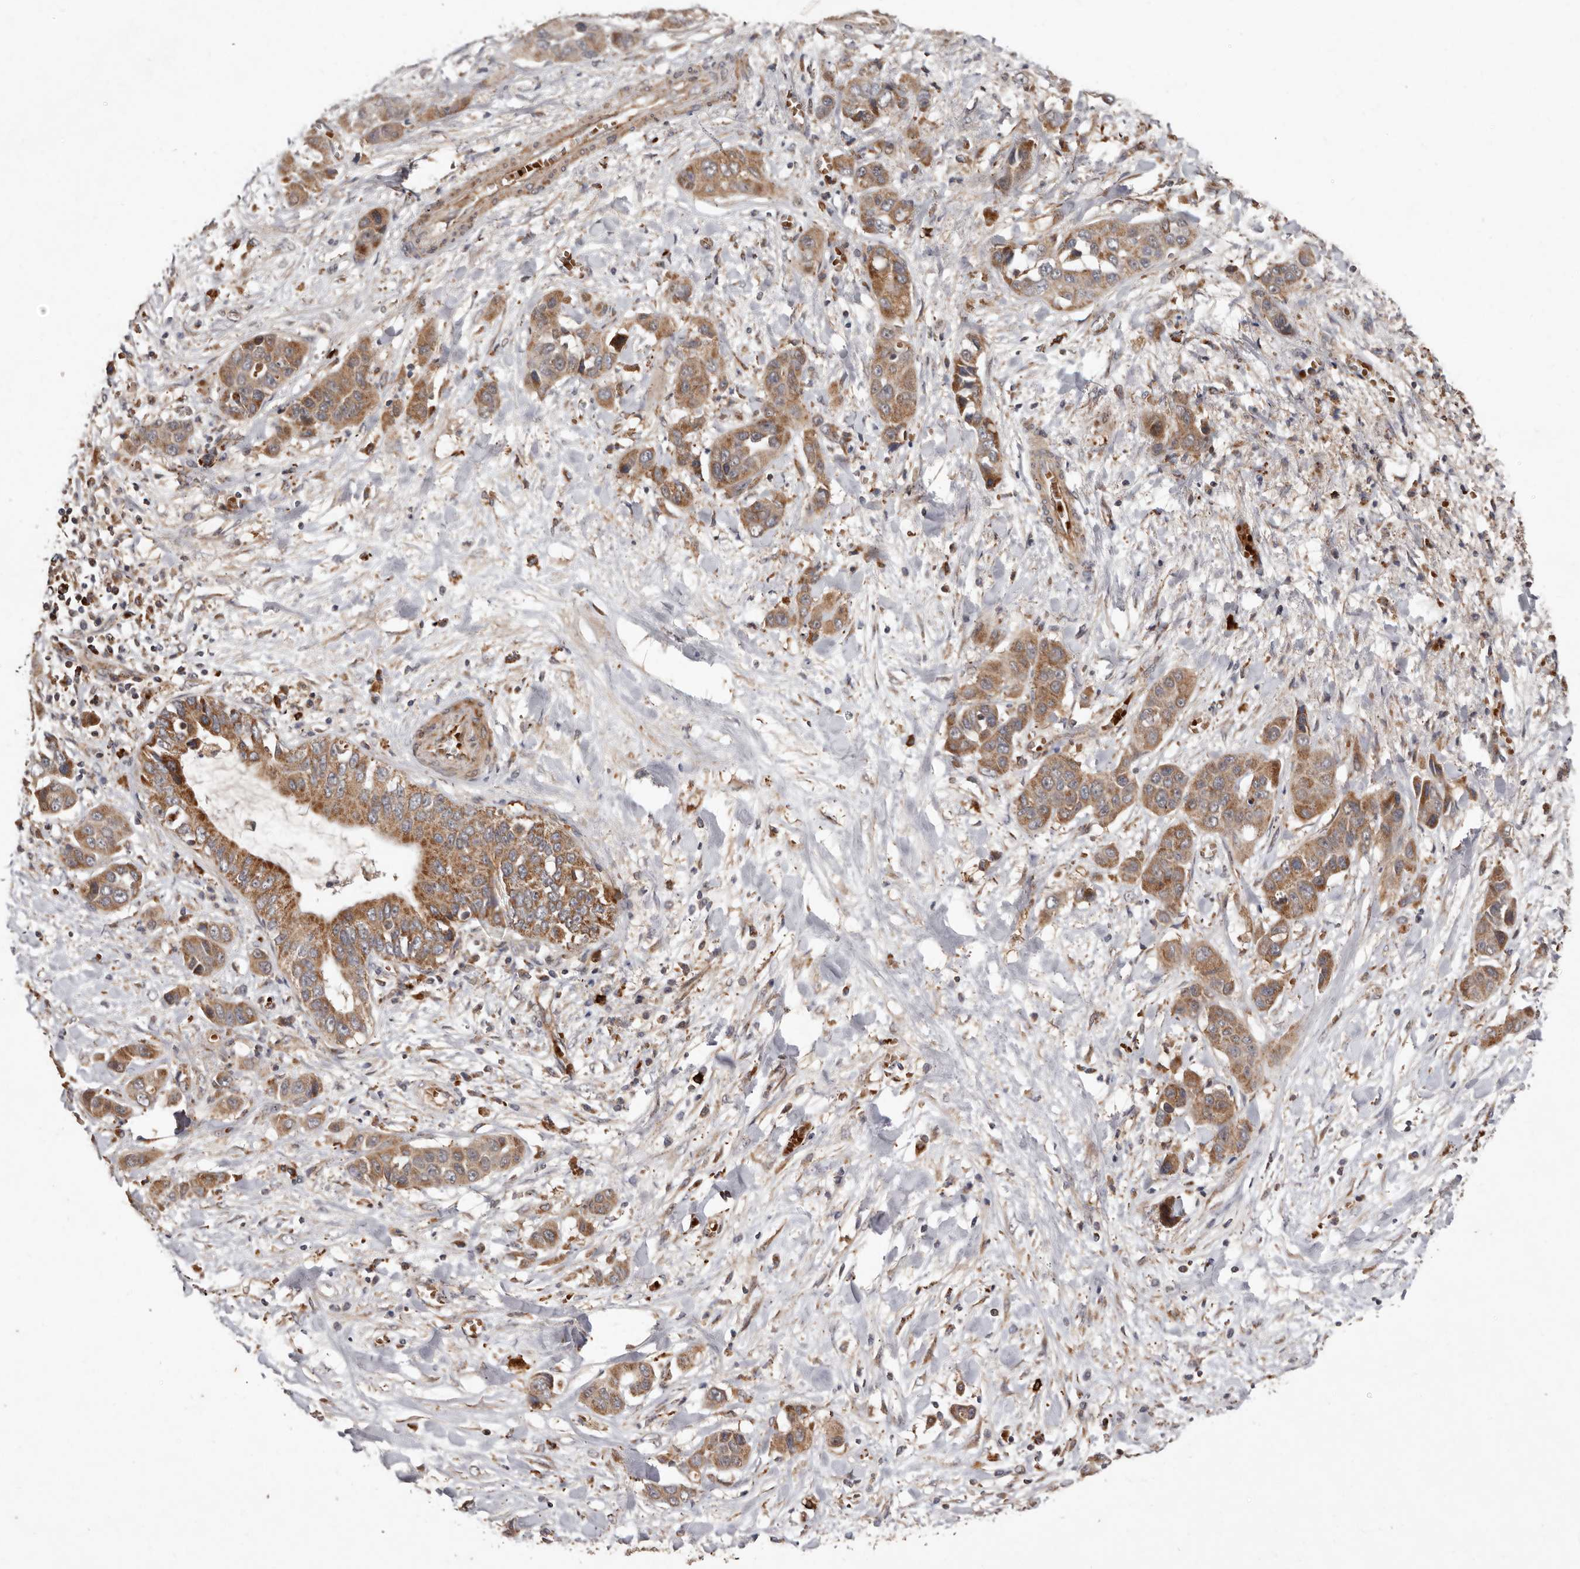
{"staining": {"intensity": "moderate", "quantity": ">75%", "location": "cytoplasmic/membranous"}, "tissue": "liver cancer", "cell_type": "Tumor cells", "image_type": "cancer", "snomed": [{"axis": "morphology", "description": "Cholangiocarcinoma"}, {"axis": "topography", "description": "Liver"}], "caption": "A photomicrograph showing moderate cytoplasmic/membranous staining in approximately >75% of tumor cells in cholangiocarcinoma (liver), as visualized by brown immunohistochemical staining.", "gene": "GOT1L1", "patient": {"sex": "female", "age": 52}}